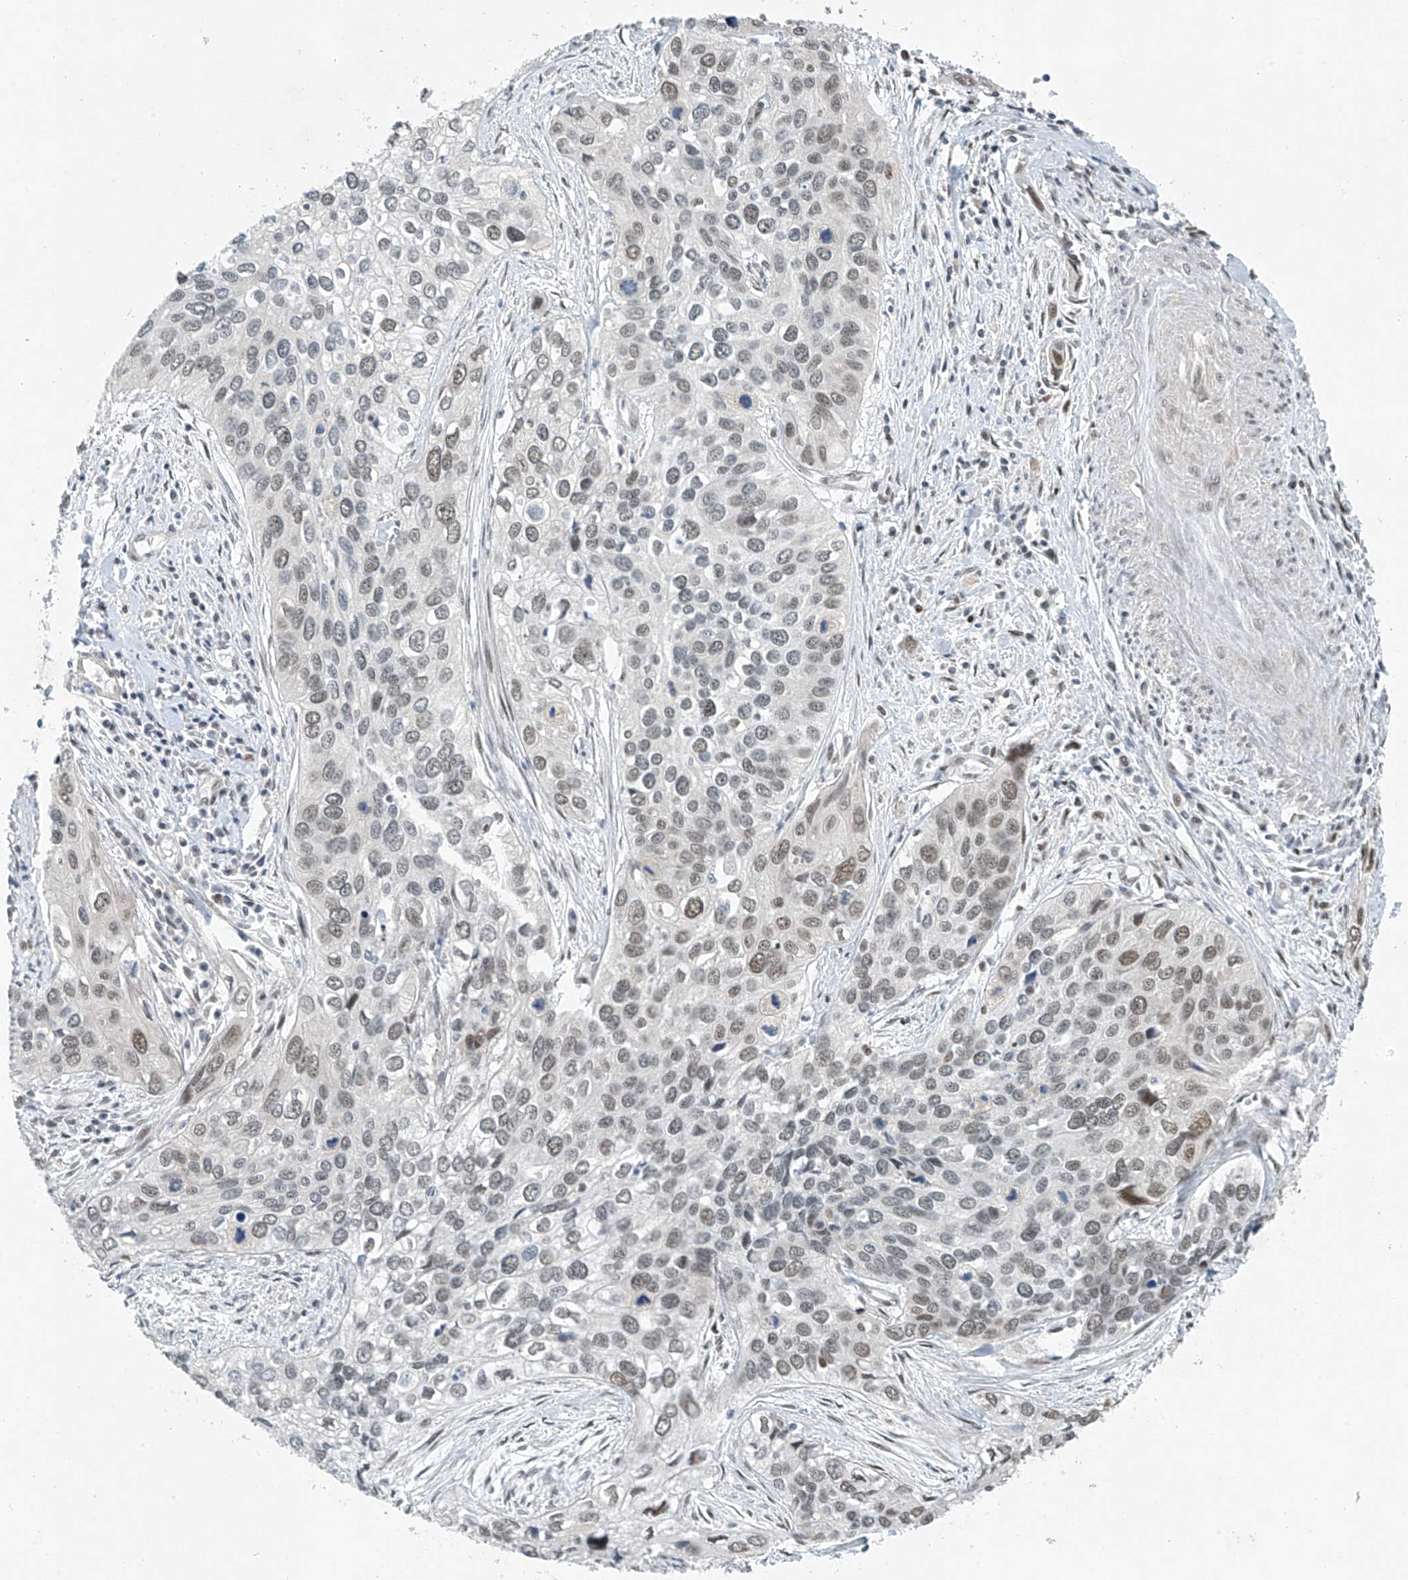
{"staining": {"intensity": "moderate", "quantity": "25%-75%", "location": "nuclear"}, "tissue": "cervical cancer", "cell_type": "Tumor cells", "image_type": "cancer", "snomed": [{"axis": "morphology", "description": "Squamous cell carcinoma, NOS"}, {"axis": "topography", "description": "Cervix"}], "caption": "IHC of cervical cancer (squamous cell carcinoma) demonstrates medium levels of moderate nuclear positivity in about 25%-75% of tumor cells. The protein of interest is stained brown, and the nuclei are stained in blue (DAB (3,3'-diaminobenzidine) IHC with brightfield microscopy, high magnification).", "gene": "TAF8", "patient": {"sex": "female", "age": 55}}